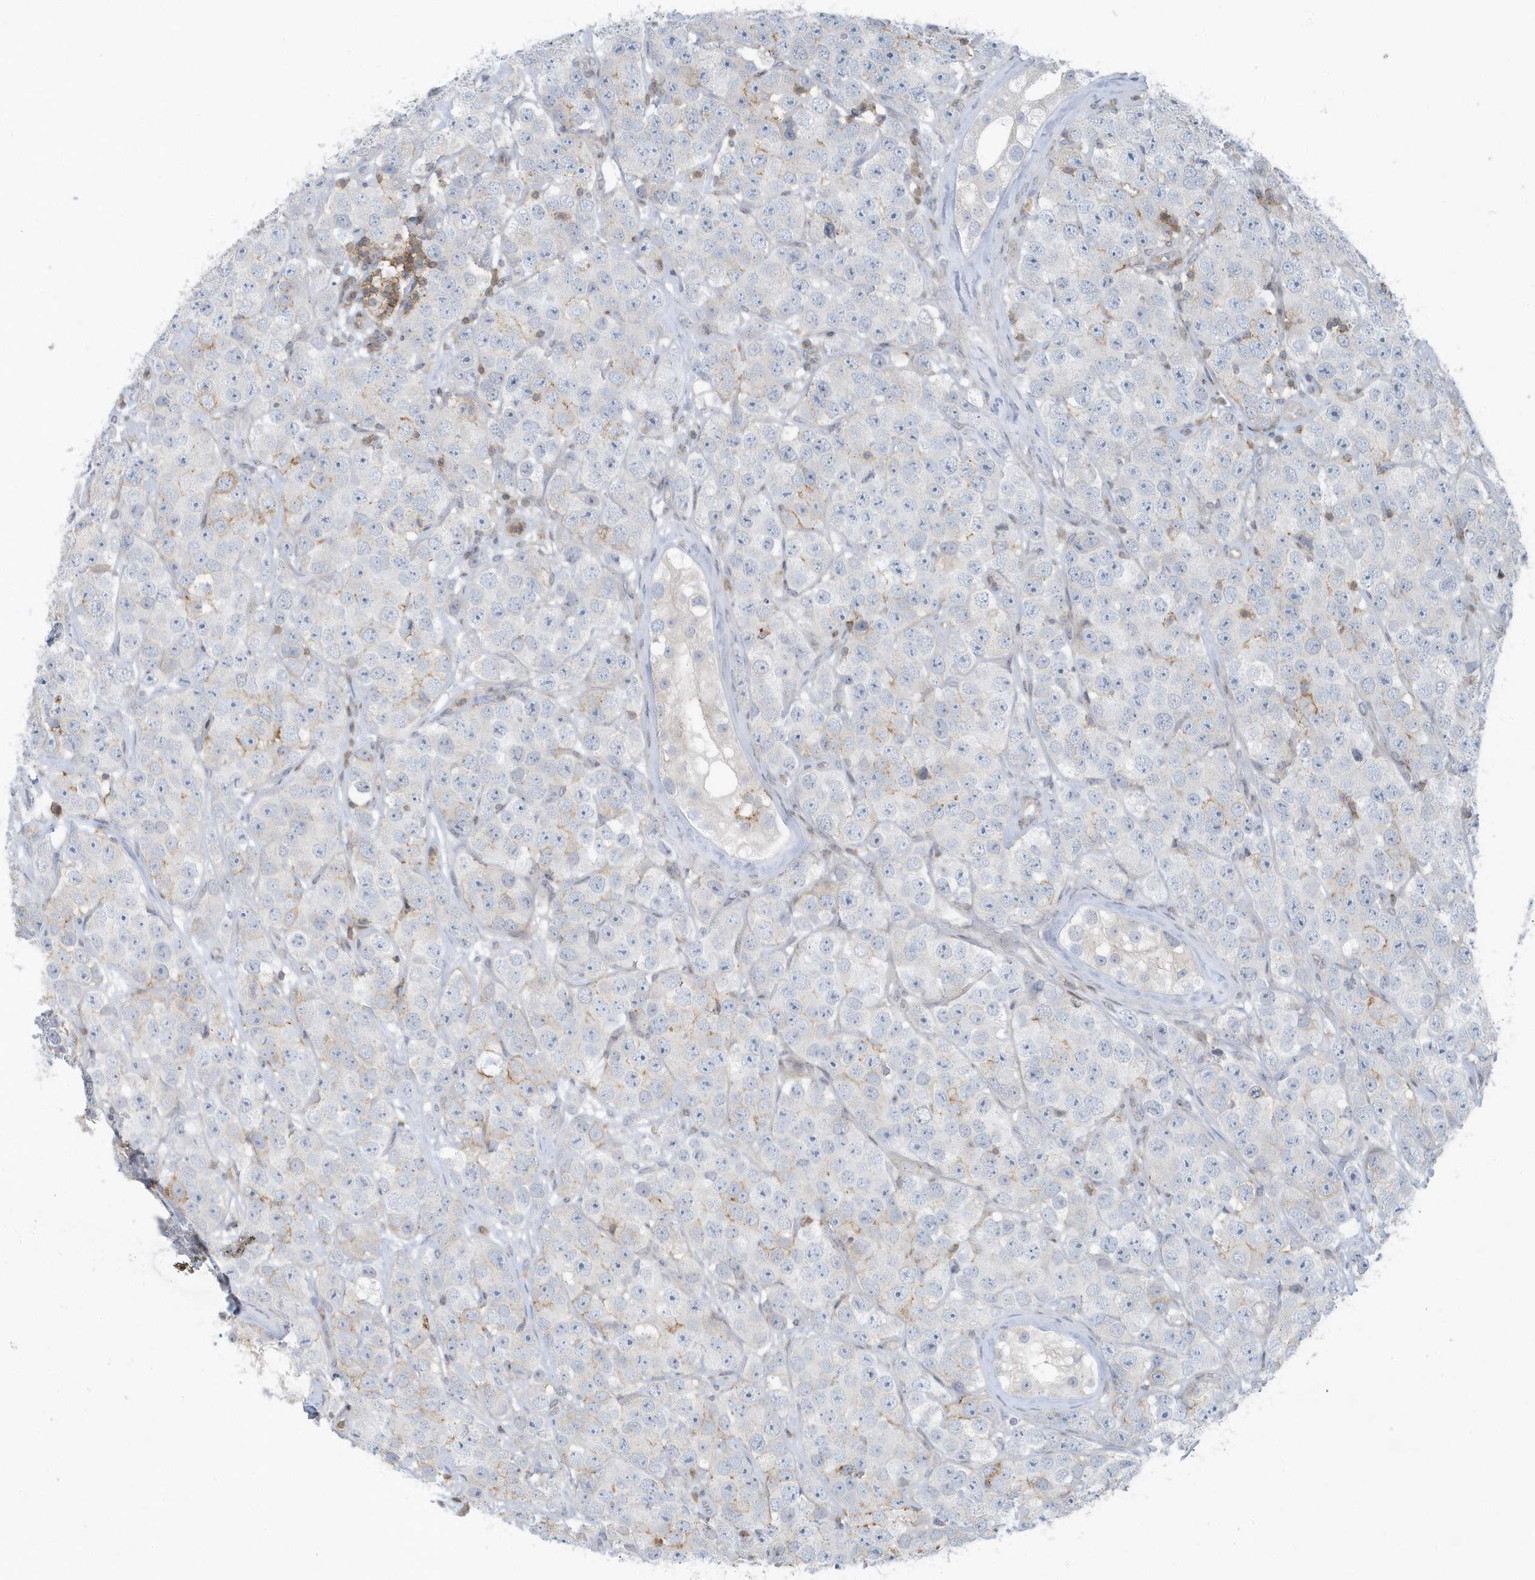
{"staining": {"intensity": "negative", "quantity": "none", "location": "none"}, "tissue": "testis cancer", "cell_type": "Tumor cells", "image_type": "cancer", "snomed": [{"axis": "morphology", "description": "Seminoma, NOS"}, {"axis": "topography", "description": "Testis"}], "caption": "Tumor cells are negative for brown protein staining in testis cancer.", "gene": "CACNB2", "patient": {"sex": "male", "age": 28}}